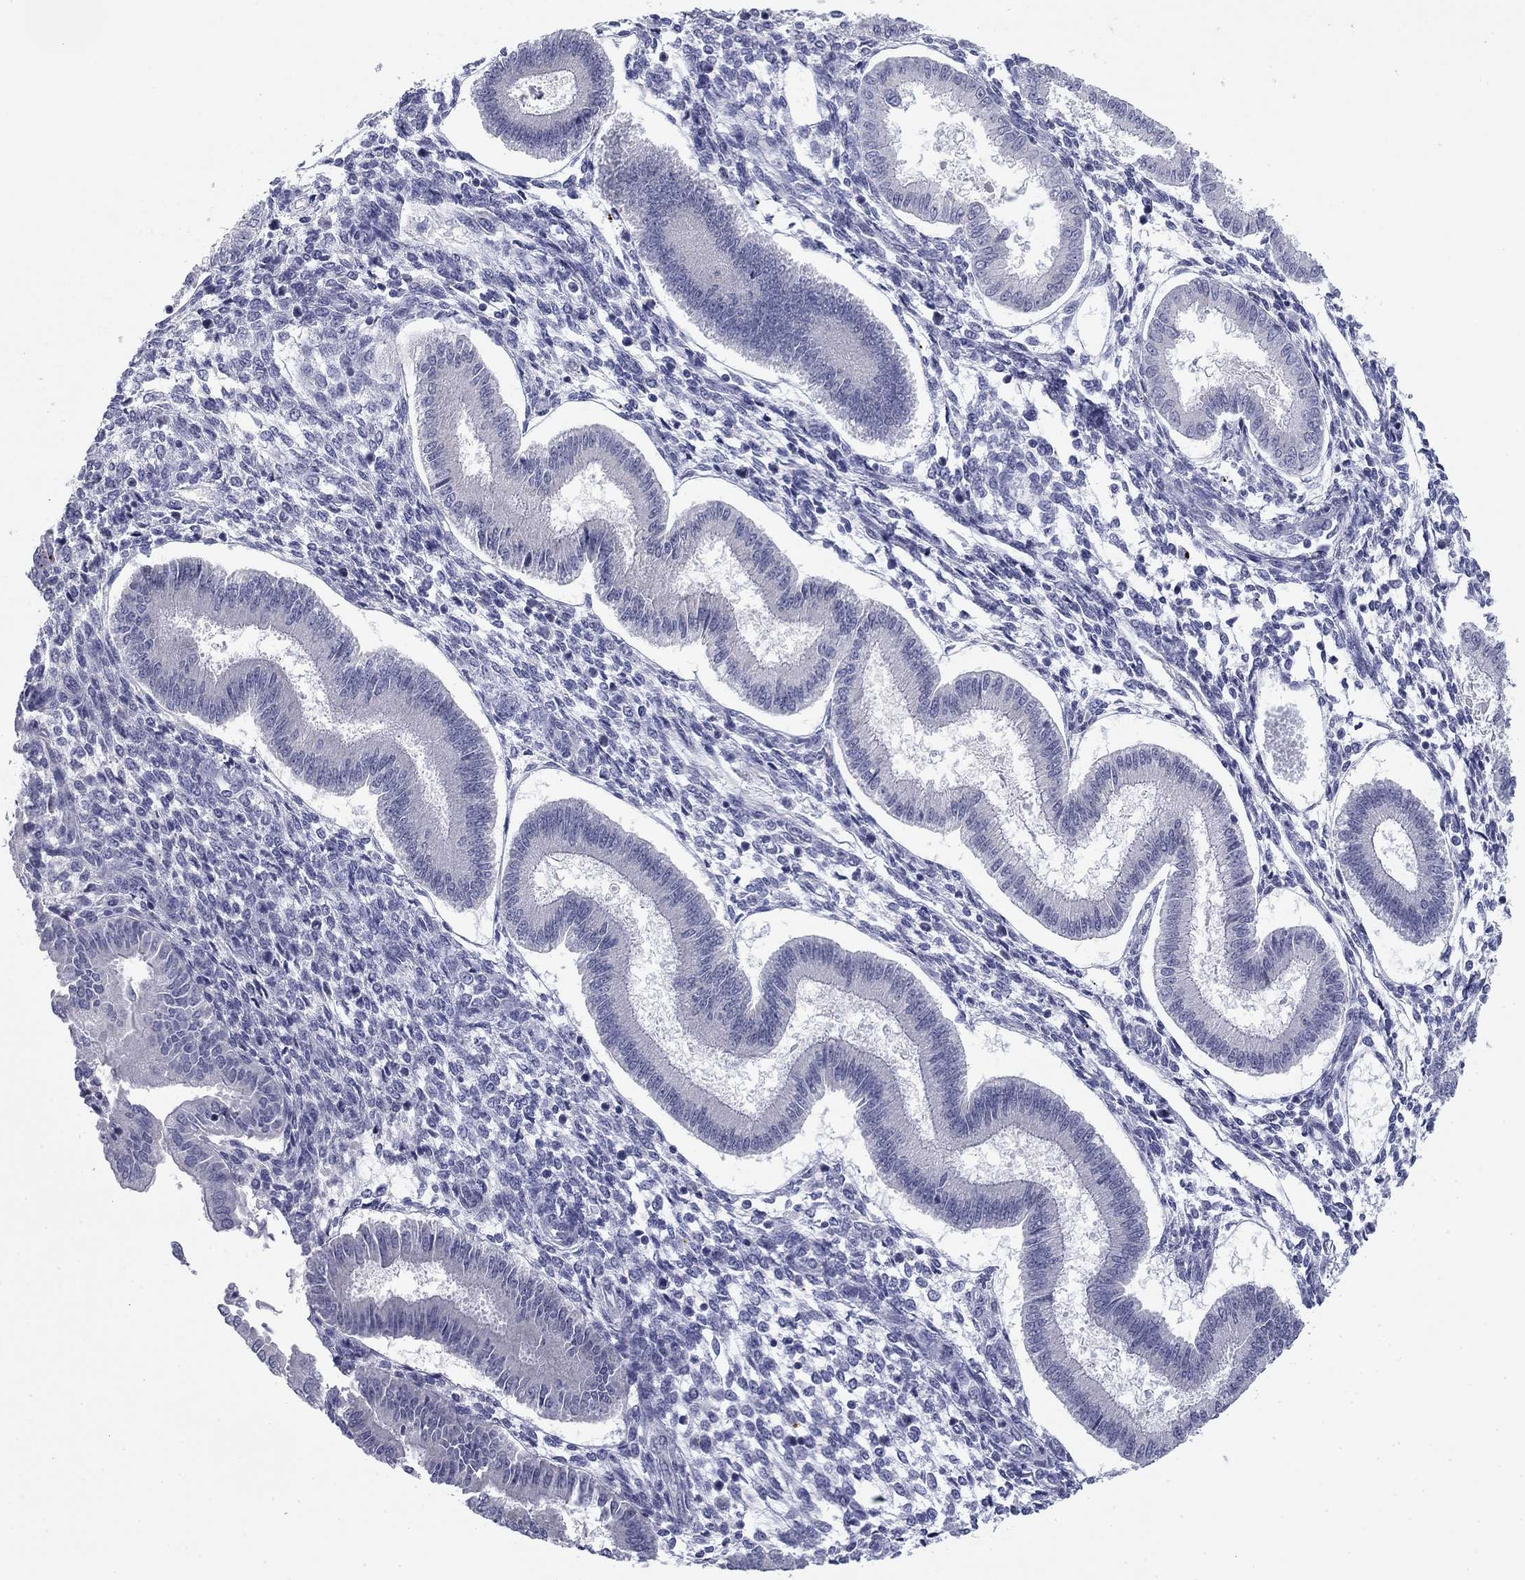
{"staining": {"intensity": "negative", "quantity": "none", "location": "none"}, "tissue": "endometrium", "cell_type": "Cells in endometrial stroma", "image_type": "normal", "snomed": [{"axis": "morphology", "description": "Normal tissue, NOS"}, {"axis": "topography", "description": "Endometrium"}], "caption": "The immunohistochemistry (IHC) photomicrograph has no significant expression in cells in endometrial stroma of endometrium. (Stains: DAB (3,3'-diaminobenzidine) immunohistochemistry with hematoxylin counter stain, Microscopy: brightfield microscopy at high magnification).", "gene": "PRPH", "patient": {"sex": "female", "age": 43}}